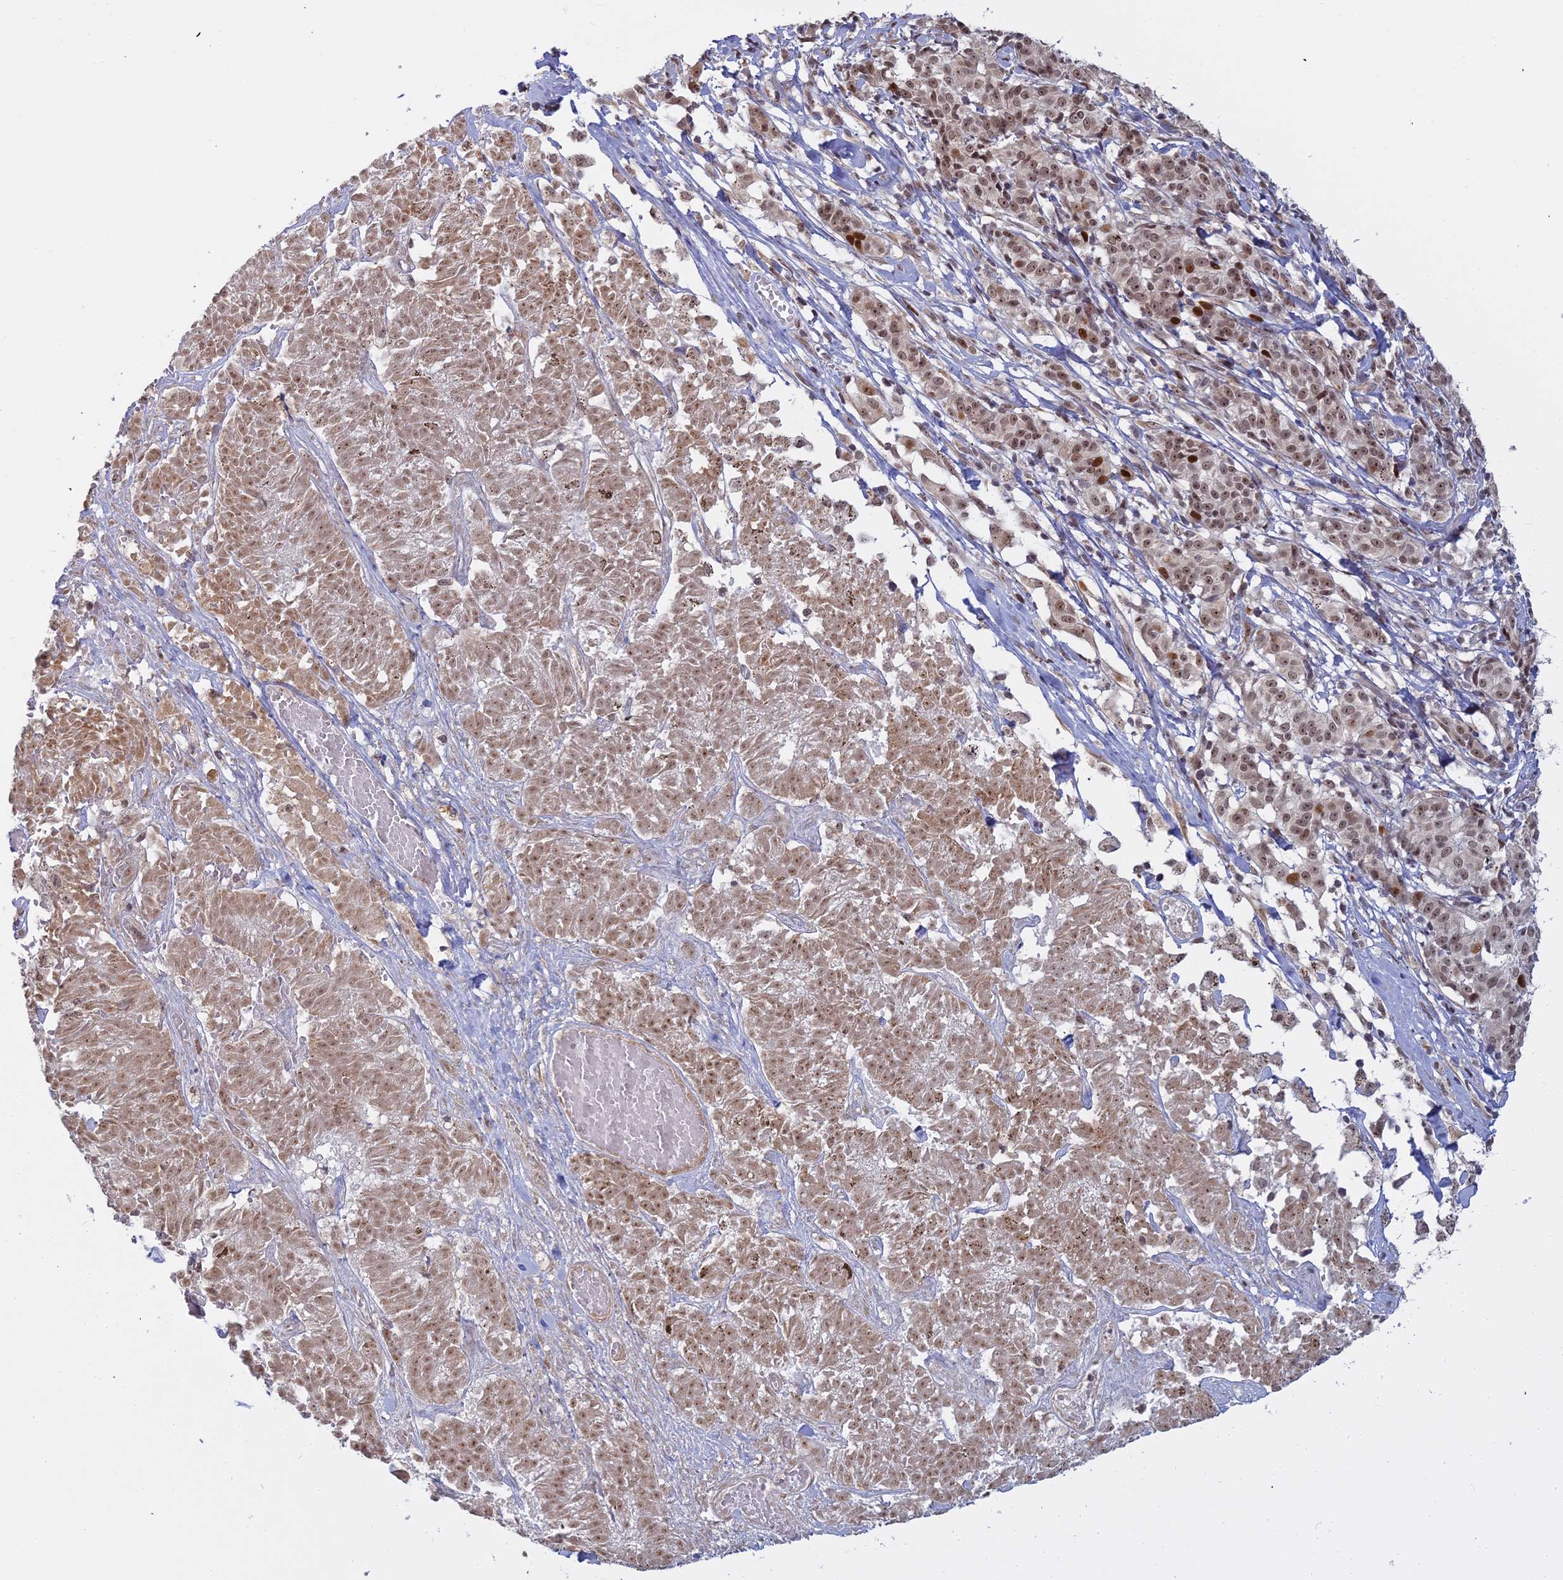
{"staining": {"intensity": "moderate", "quantity": ">75%", "location": "nuclear"}, "tissue": "melanoma", "cell_type": "Tumor cells", "image_type": "cancer", "snomed": [{"axis": "morphology", "description": "Malignant melanoma, NOS"}, {"axis": "topography", "description": "Skin"}], "caption": "Moderate nuclear protein positivity is identified in about >75% of tumor cells in malignant melanoma. (brown staining indicates protein expression, while blue staining denotes nuclei).", "gene": "ABCA2", "patient": {"sex": "female", "age": 72}}